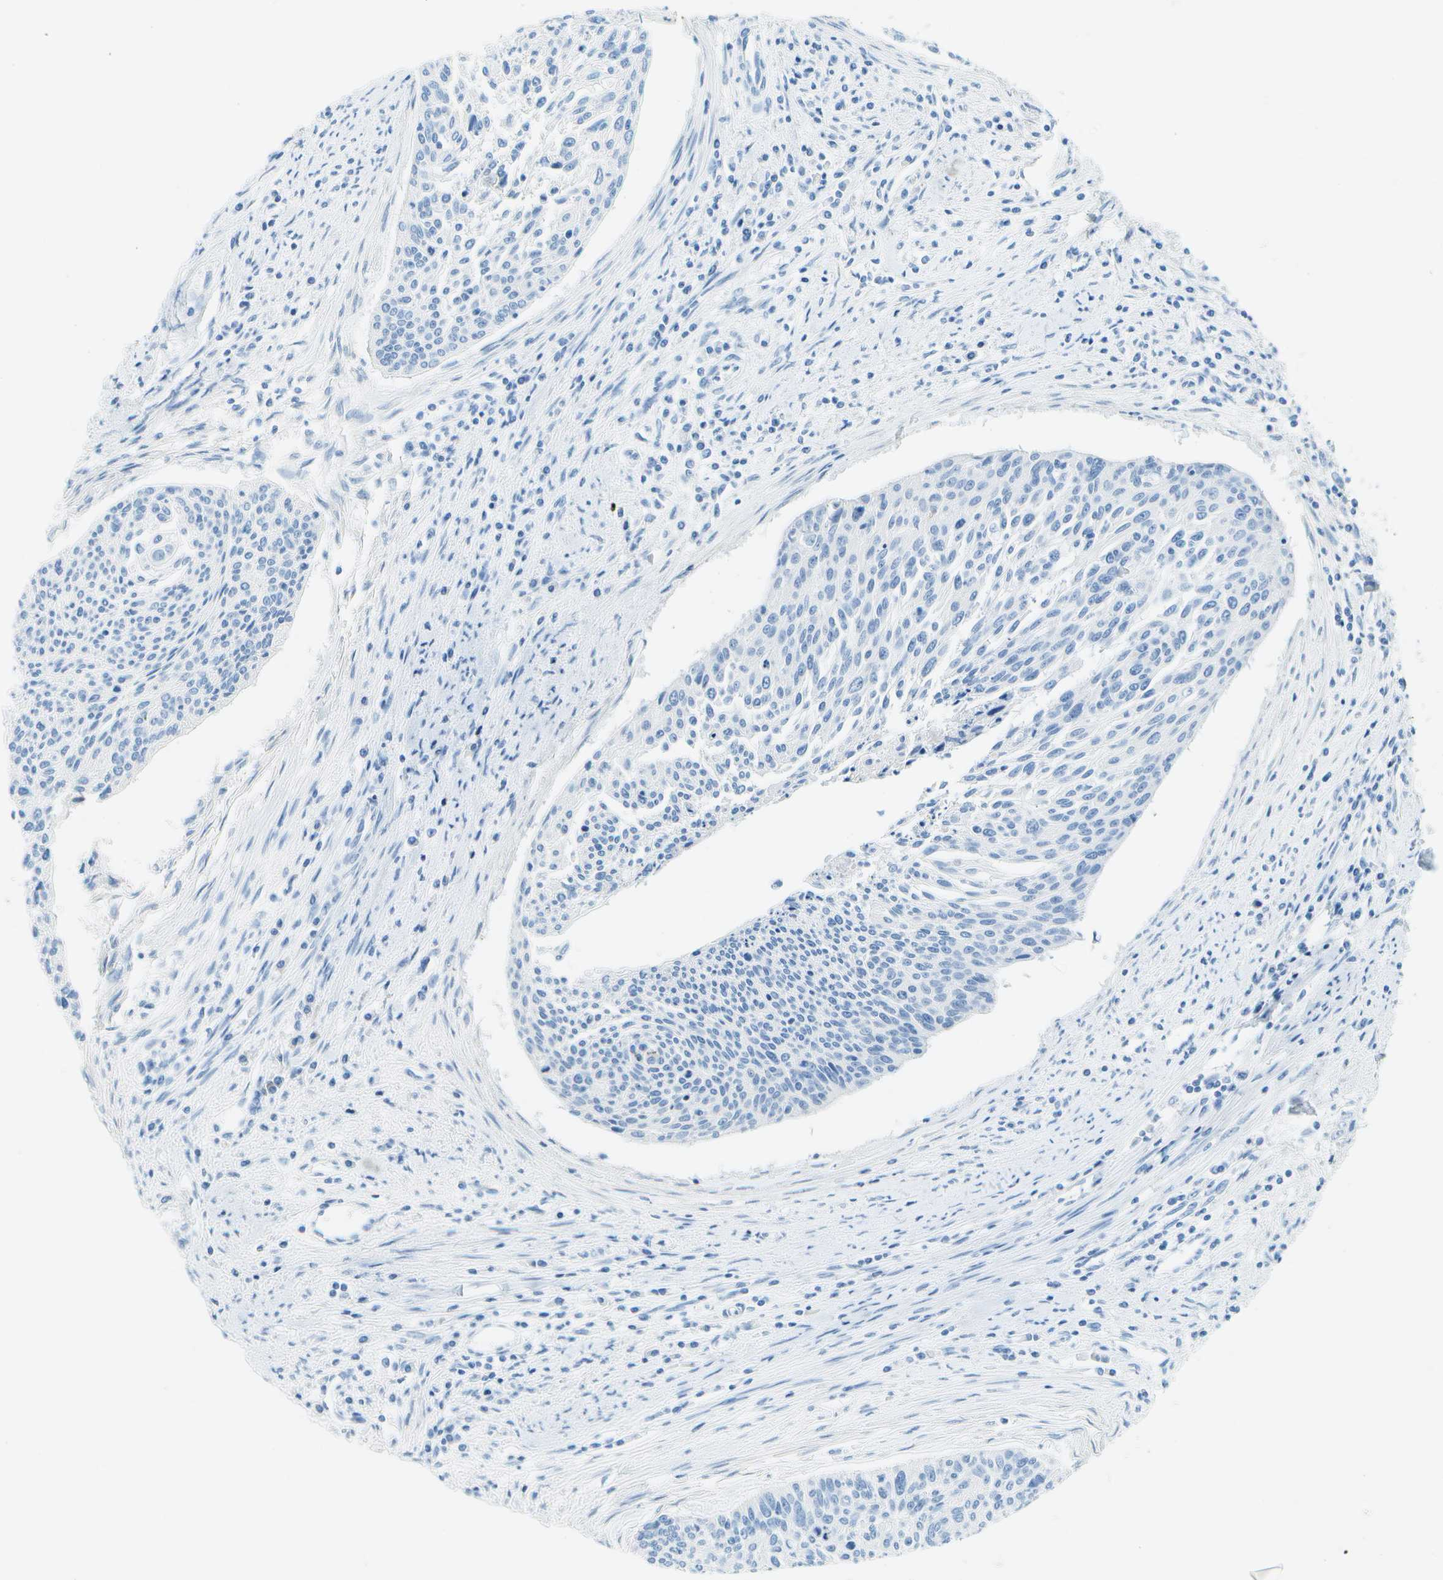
{"staining": {"intensity": "negative", "quantity": "none", "location": "none"}, "tissue": "cervical cancer", "cell_type": "Tumor cells", "image_type": "cancer", "snomed": [{"axis": "morphology", "description": "Squamous cell carcinoma, NOS"}, {"axis": "topography", "description": "Cervix"}], "caption": "High power microscopy photomicrograph of an immunohistochemistry (IHC) photomicrograph of squamous cell carcinoma (cervical), revealing no significant expression in tumor cells.", "gene": "C1S", "patient": {"sex": "female", "age": 55}}